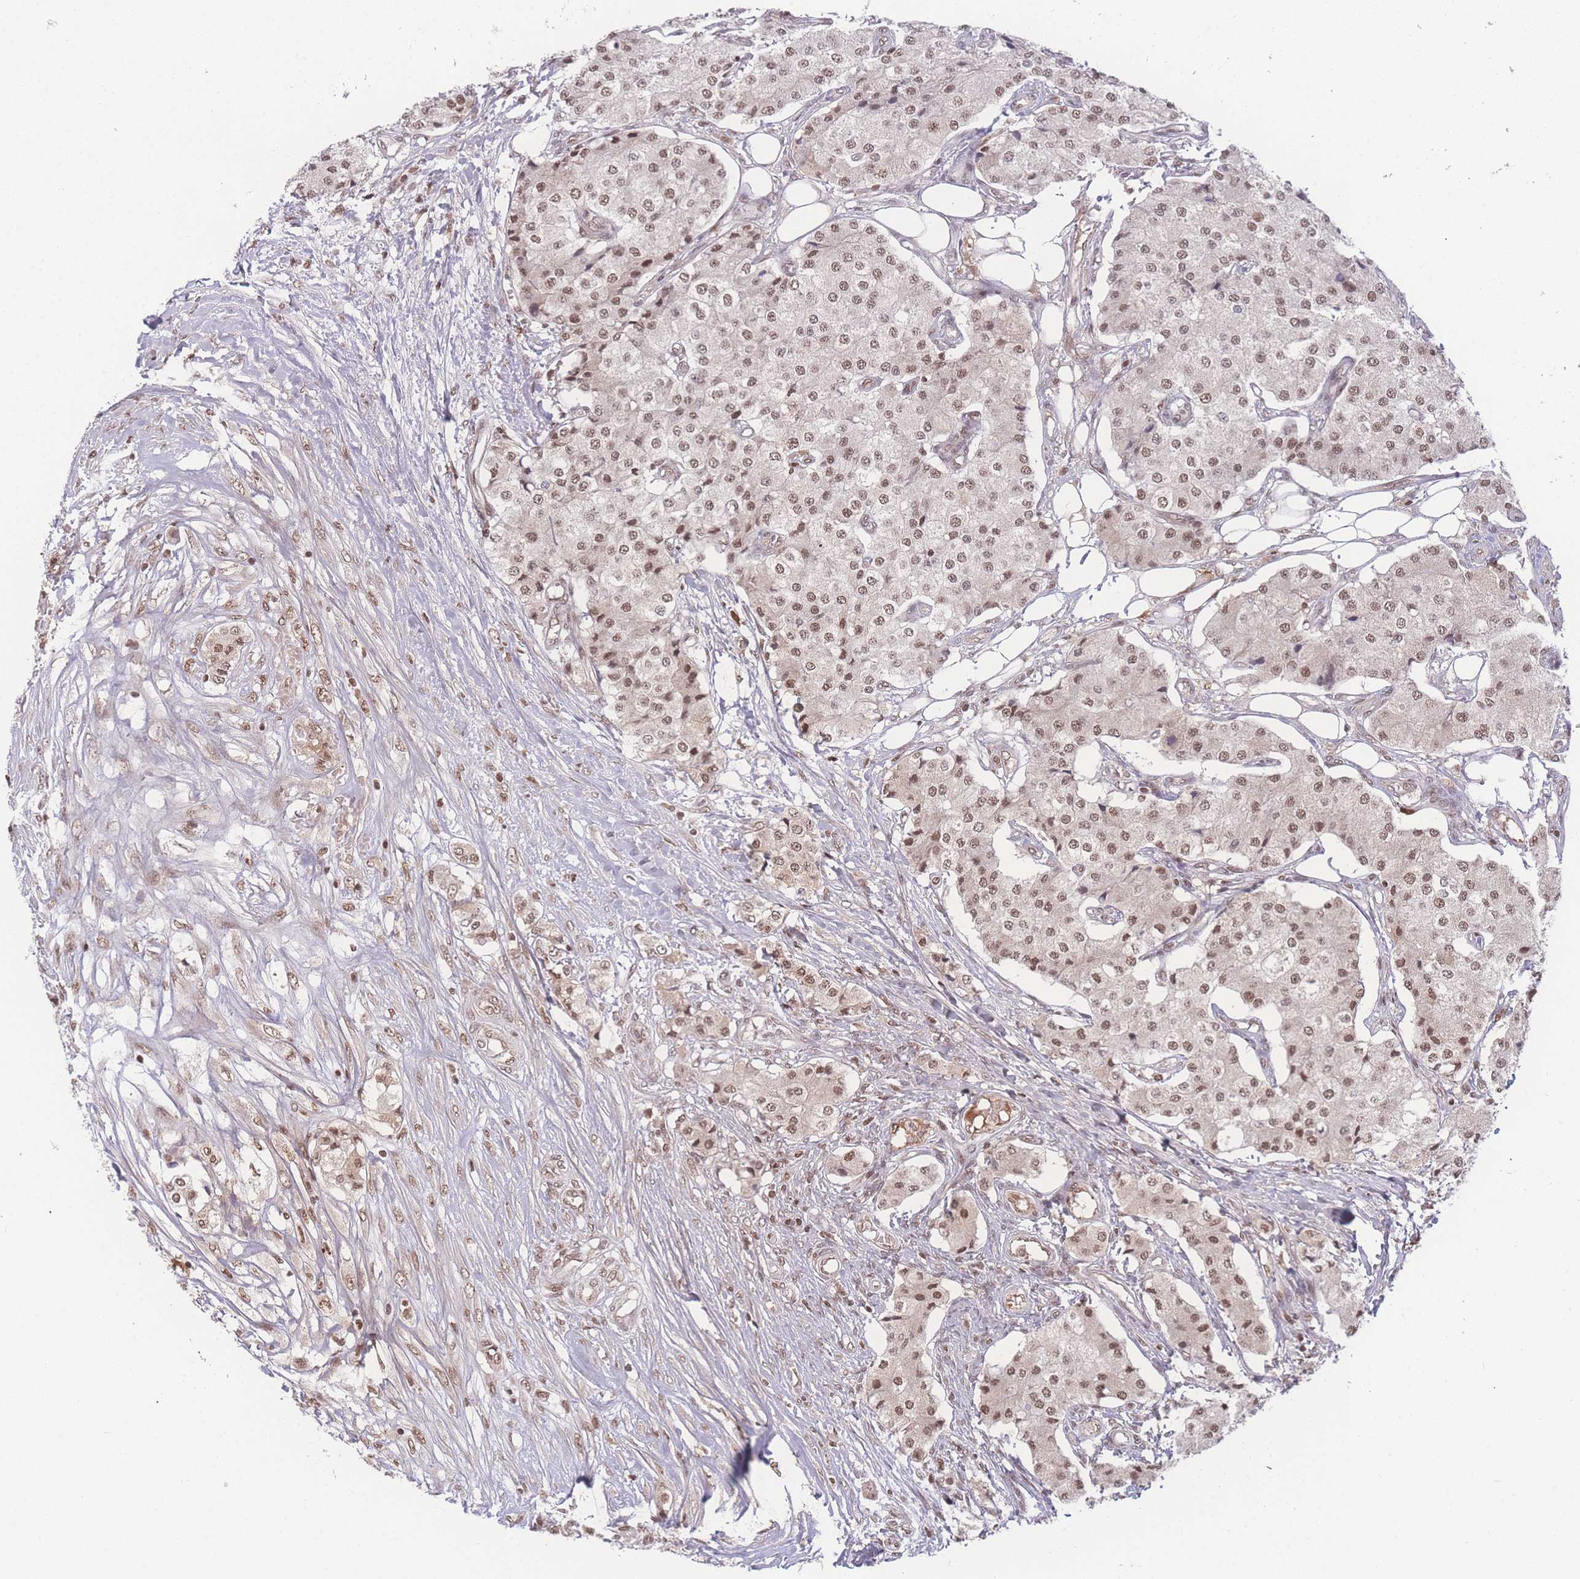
{"staining": {"intensity": "moderate", "quantity": ">75%", "location": "nuclear"}, "tissue": "carcinoid", "cell_type": "Tumor cells", "image_type": "cancer", "snomed": [{"axis": "morphology", "description": "Carcinoid, malignant, NOS"}, {"axis": "topography", "description": "Colon"}], "caption": "IHC image of carcinoid stained for a protein (brown), which exhibits medium levels of moderate nuclear expression in approximately >75% of tumor cells.", "gene": "RAVER1", "patient": {"sex": "female", "age": 52}}